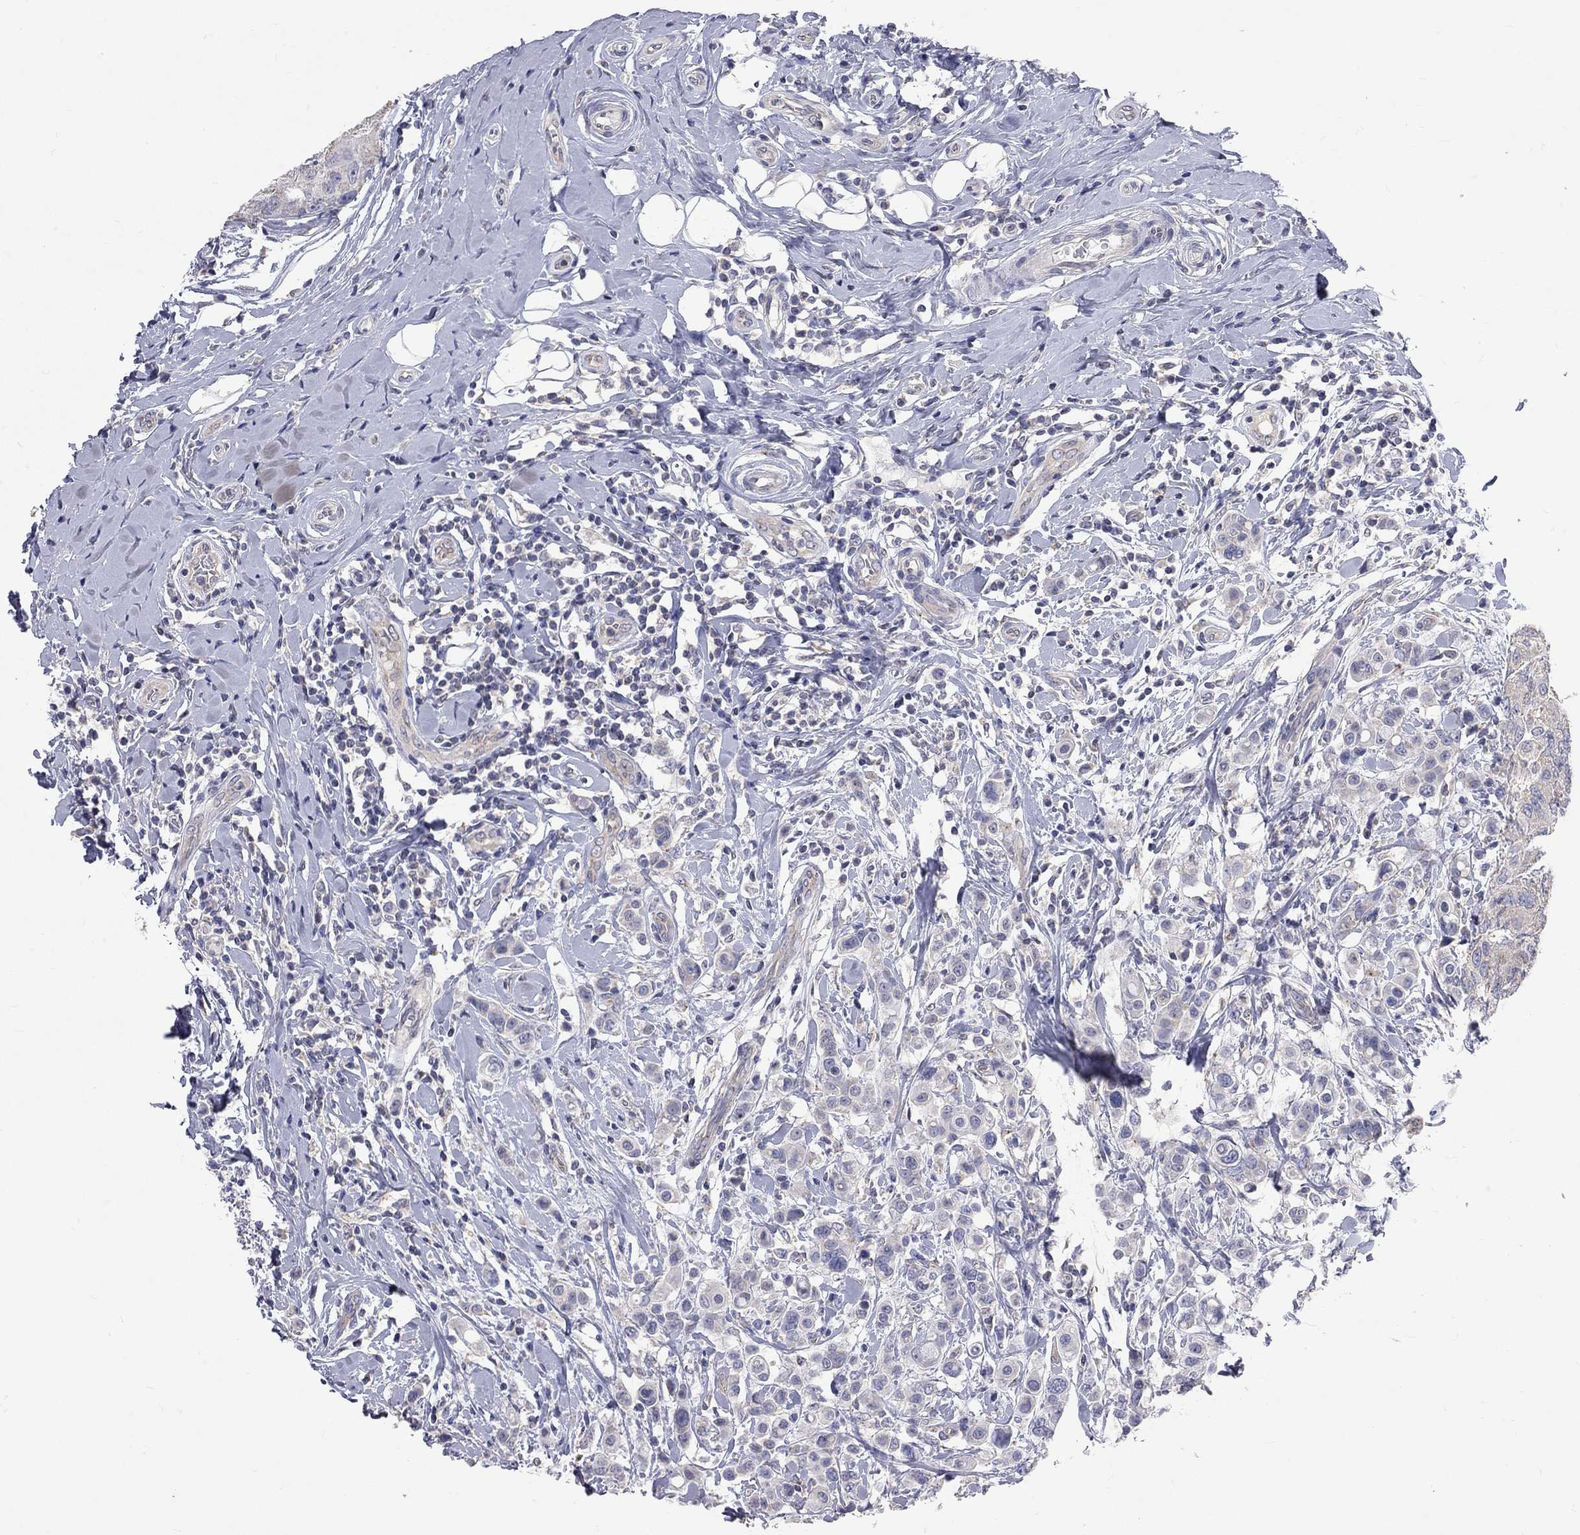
{"staining": {"intensity": "negative", "quantity": "none", "location": "none"}, "tissue": "breast cancer", "cell_type": "Tumor cells", "image_type": "cancer", "snomed": [{"axis": "morphology", "description": "Duct carcinoma"}, {"axis": "topography", "description": "Breast"}], "caption": "Tumor cells are negative for brown protein staining in breast invasive ductal carcinoma.", "gene": "OPRK1", "patient": {"sex": "female", "age": 27}}